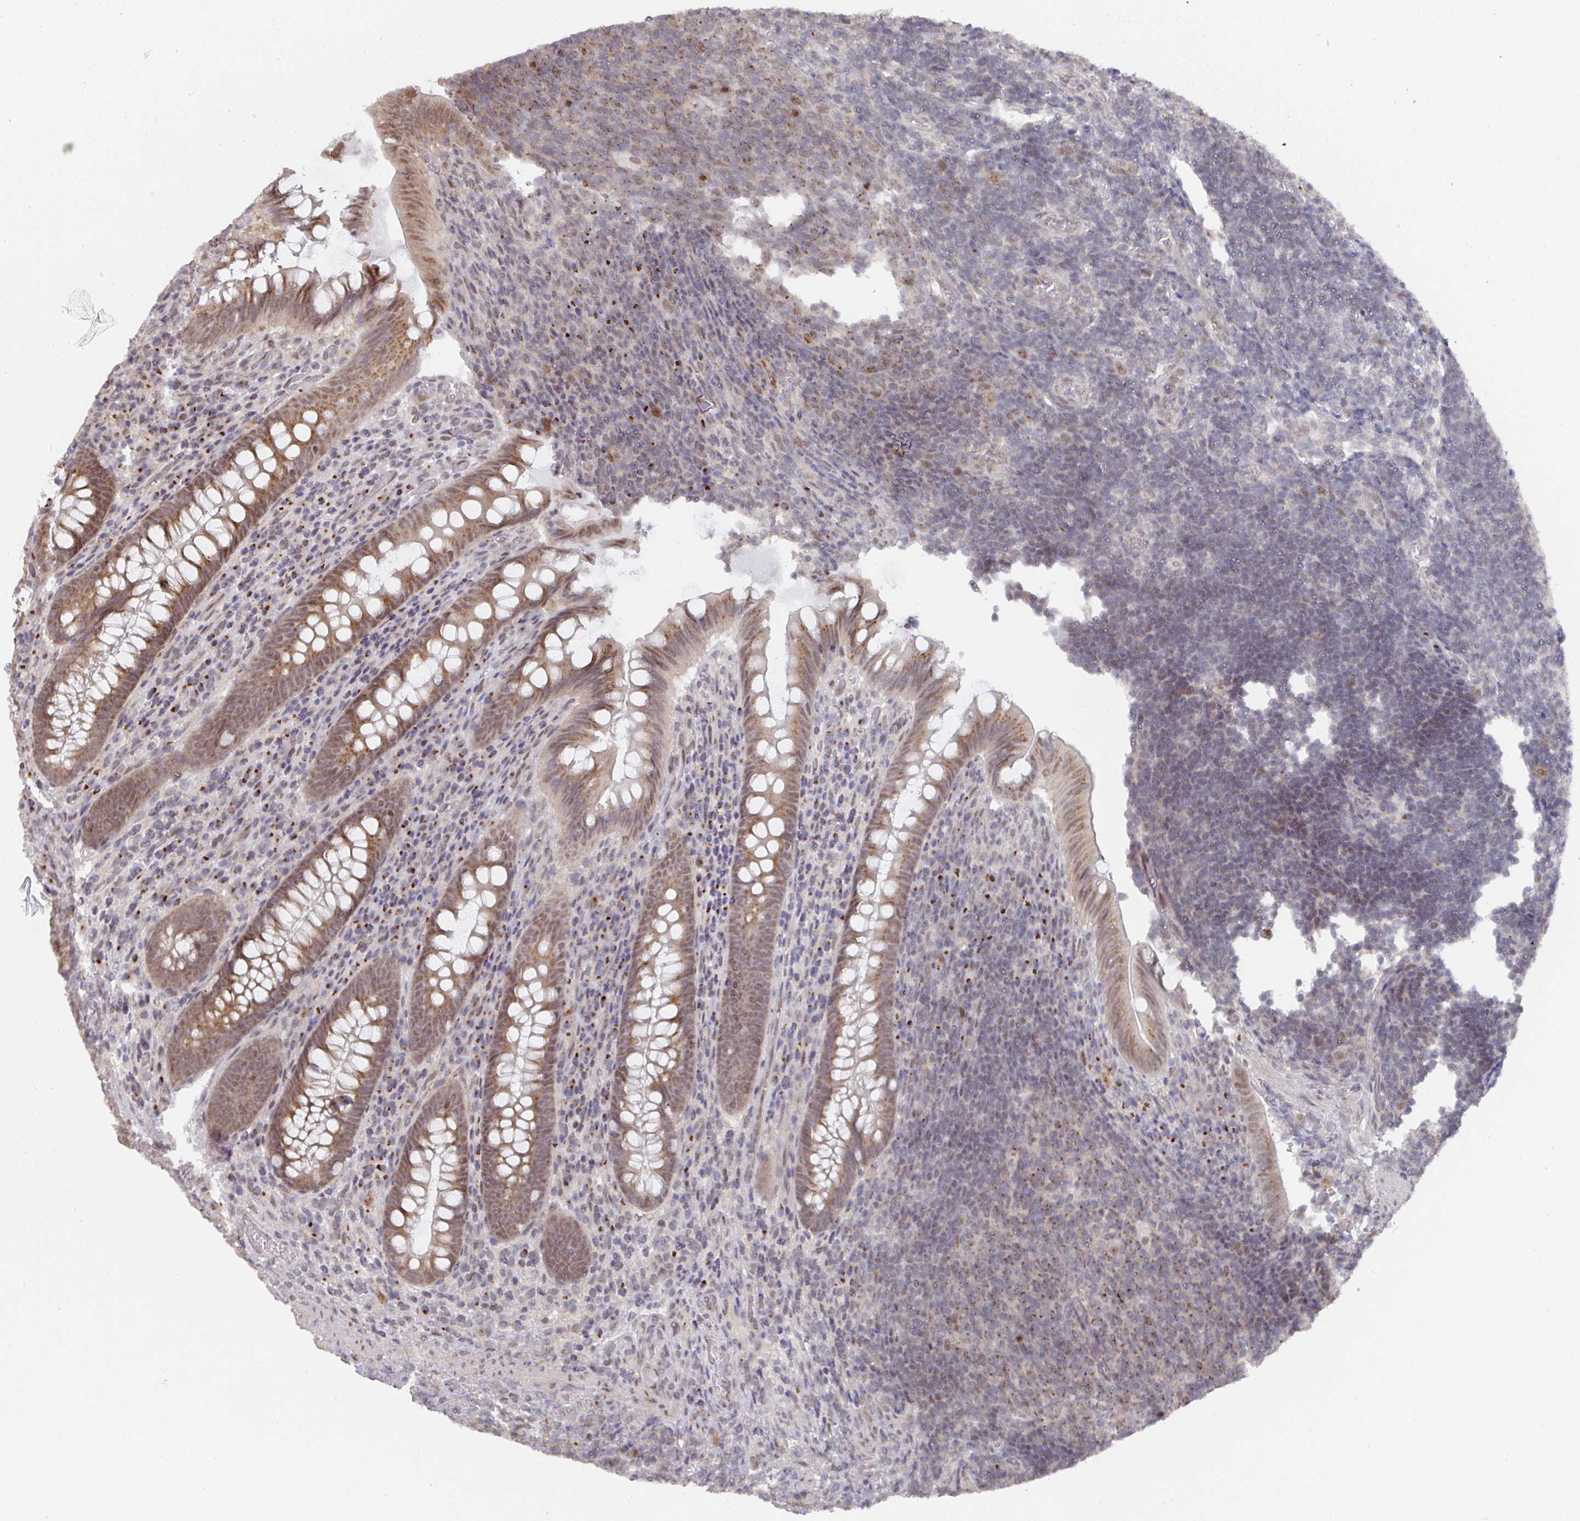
{"staining": {"intensity": "moderate", "quantity": "25%-75%", "location": "cytoplasmic/membranous,nuclear"}, "tissue": "appendix", "cell_type": "Glandular cells", "image_type": "normal", "snomed": [{"axis": "morphology", "description": "Normal tissue, NOS"}, {"axis": "topography", "description": "Appendix"}], "caption": "An image showing moderate cytoplasmic/membranous,nuclear staining in about 25%-75% of glandular cells in unremarkable appendix, as visualized by brown immunohistochemical staining.", "gene": "C18orf25", "patient": {"sex": "female", "age": 43}}